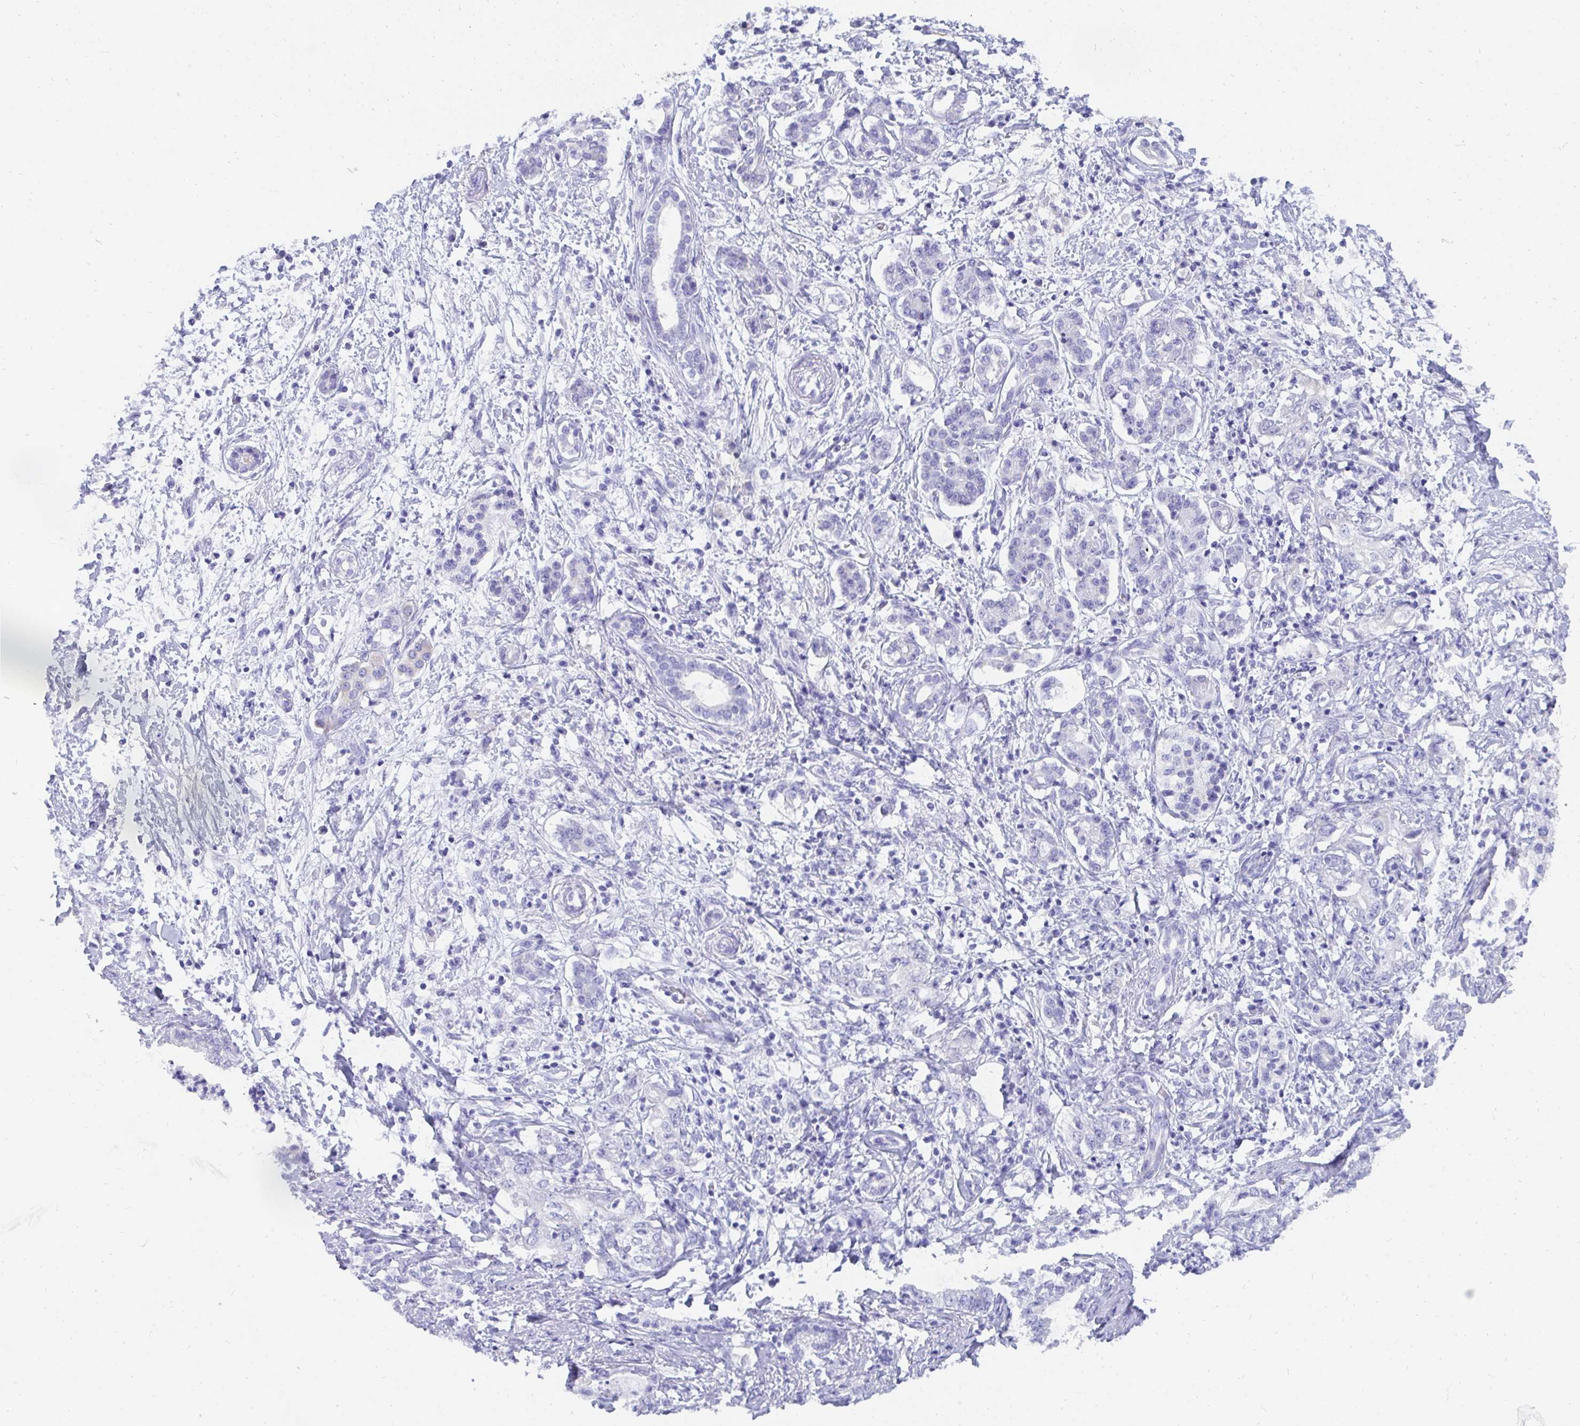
{"staining": {"intensity": "negative", "quantity": "none", "location": "none"}, "tissue": "pancreatic cancer", "cell_type": "Tumor cells", "image_type": "cancer", "snomed": [{"axis": "morphology", "description": "Adenocarcinoma, NOS"}, {"axis": "topography", "description": "Pancreas"}], "caption": "A histopathology image of human pancreatic cancer is negative for staining in tumor cells.", "gene": "PC", "patient": {"sex": "female", "age": 73}}